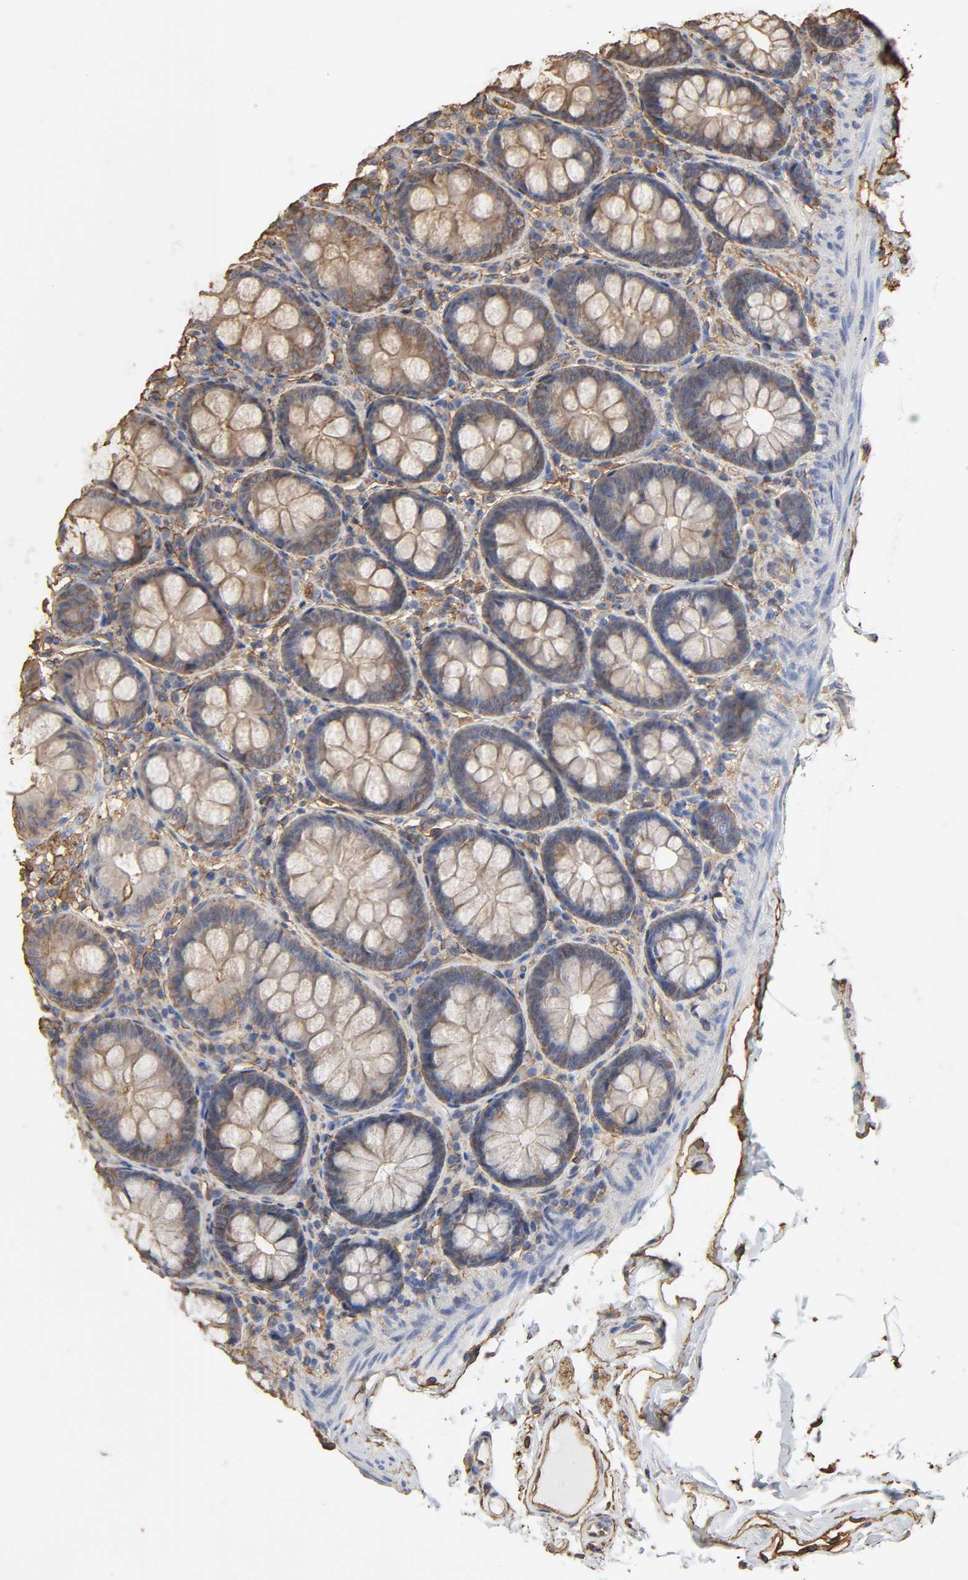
{"staining": {"intensity": "moderate", "quantity": ">75%", "location": "cytoplasmic/membranous"}, "tissue": "colon", "cell_type": "Endothelial cells", "image_type": "normal", "snomed": [{"axis": "morphology", "description": "Normal tissue, NOS"}, {"axis": "topography", "description": "Colon"}], "caption": "A histopathology image showing moderate cytoplasmic/membranous staining in approximately >75% of endothelial cells in benign colon, as visualized by brown immunohistochemical staining.", "gene": "ANXA2", "patient": {"sex": "female", "age": 61}}